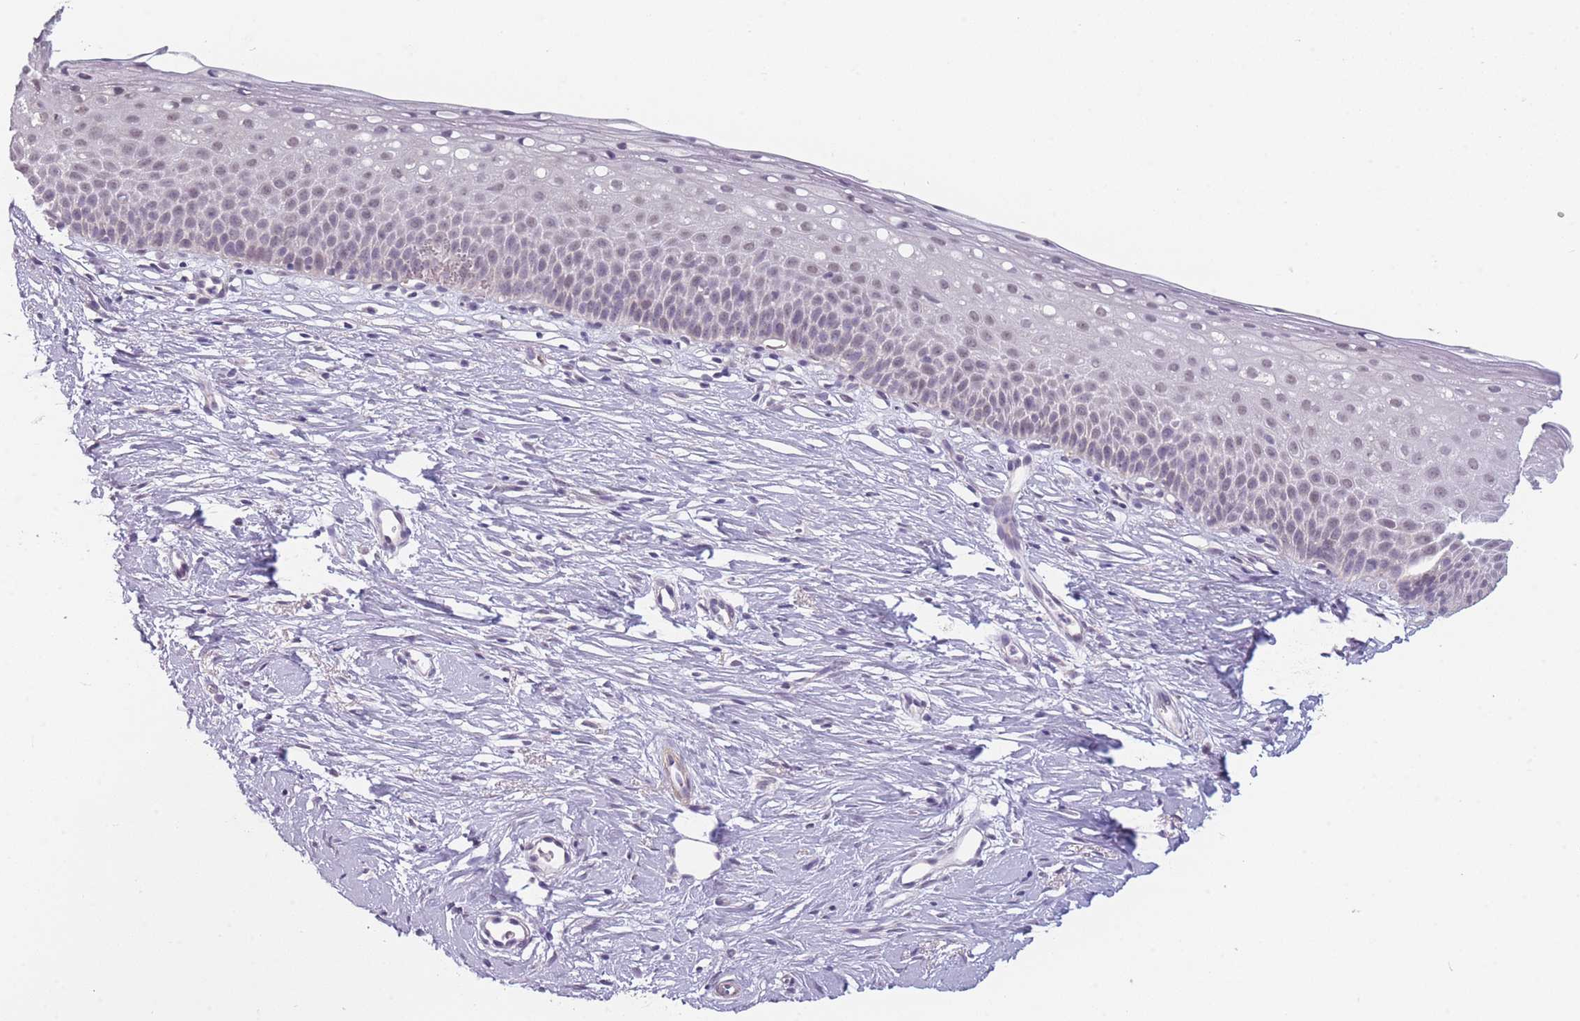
{"staining": {"intensity": "moderate", "quantity": "25%-75%", "location": "nuclear"}, "tissue": "cervix", "cell_type": "Glandular cells", "image_type": "normal", "snomed": [{"axis": "morphology", "description": "Normal tissue, NOS"}, {"axis": "topography", "description": "Cervix"}], "caption": "Protein analysis of unremarkable cervix displays moderate nuclear expression in about 25%-75% of glandular cells.", "gene": "SIN3B", "patient": {"sex": "female", "age": 57}}